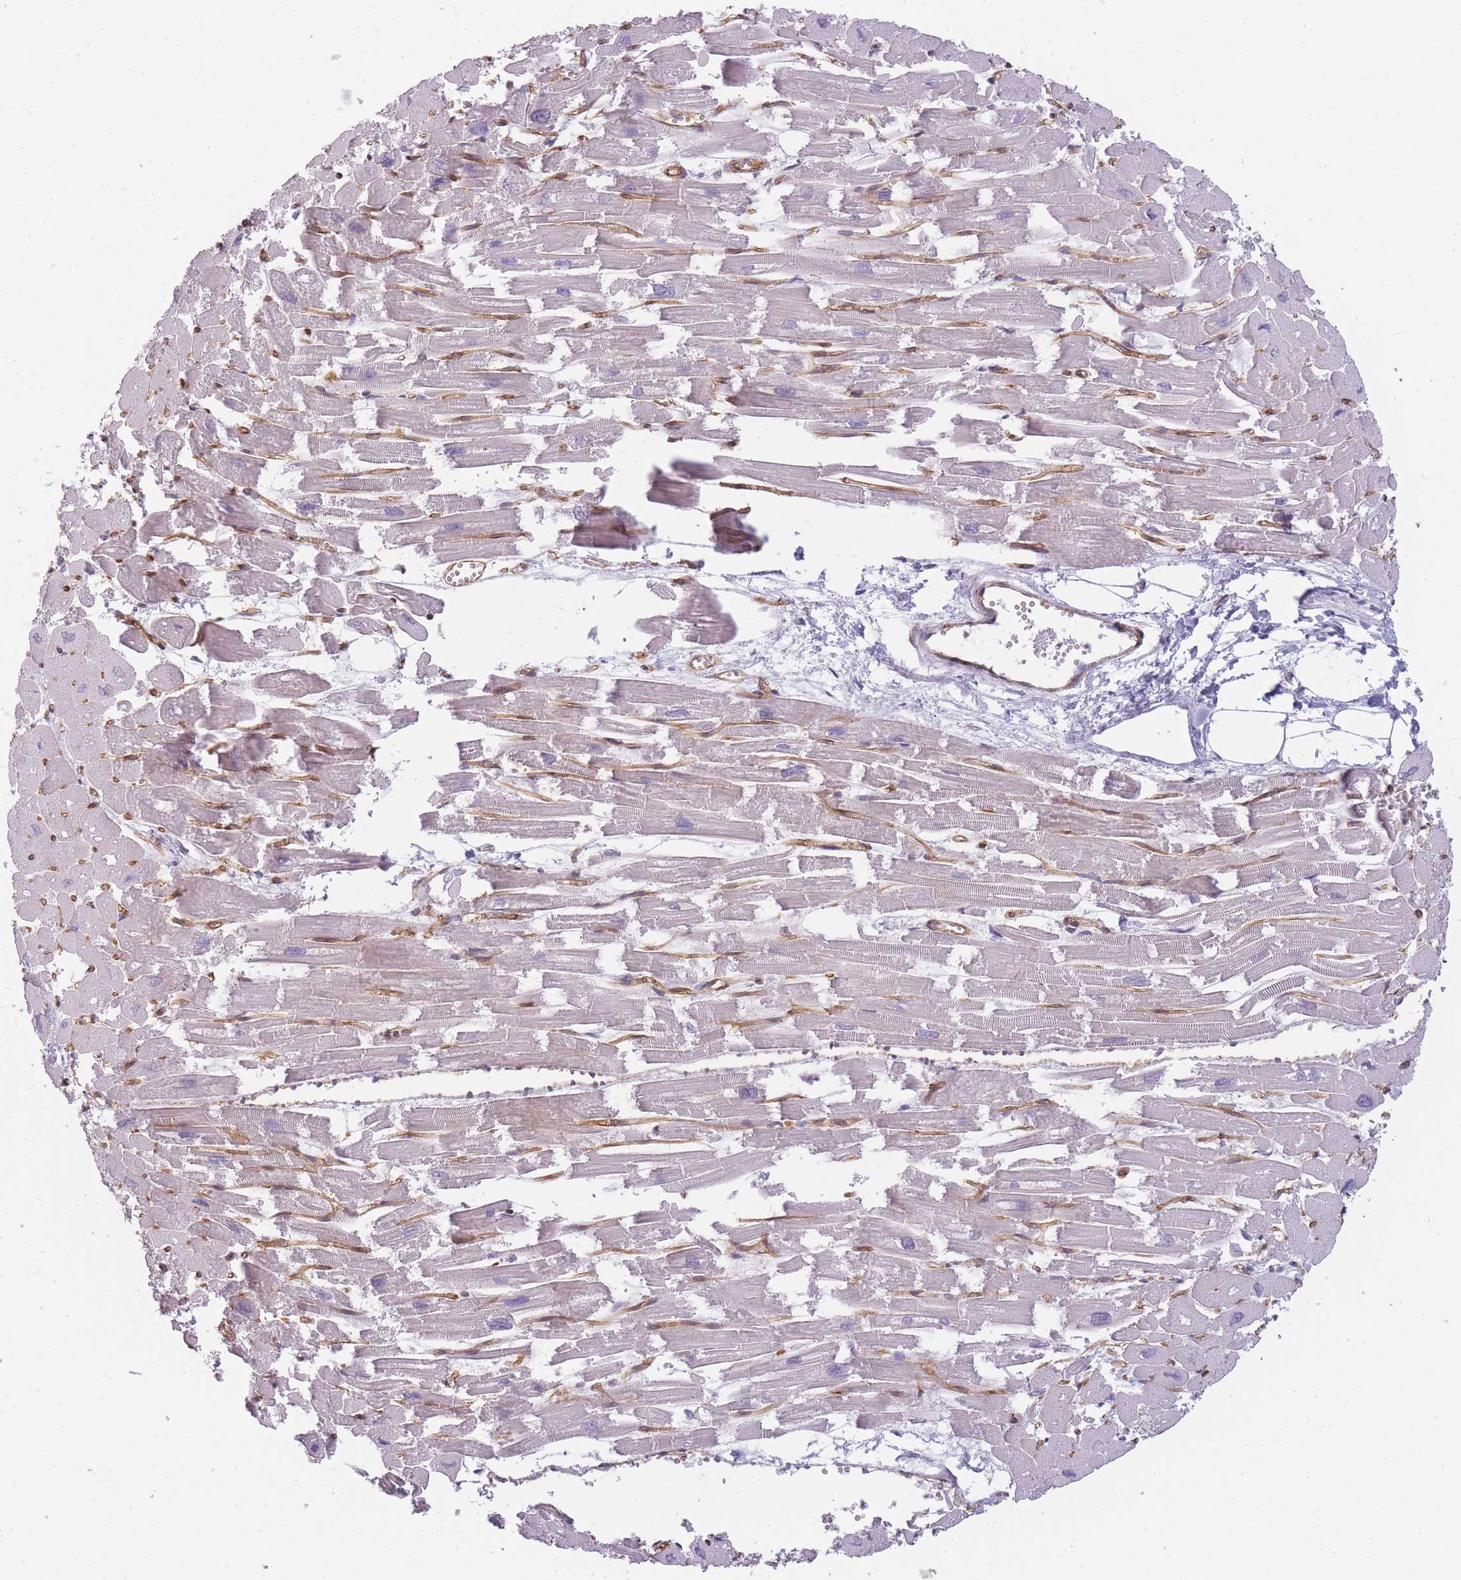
{"staining": {"intensity": "negative", "quantity": "none", "location": "none"}, "tissue": "heart muscle", "cell_type": "Cardiomyocytes", "image_type": "normal", "snomed": [{"axis": "morphology", "description": "Normal tissue, NOS"}, {"axis": "topography", "description": "Heart"}], "caption": "High magnification brightfield microscopy of unremarkable heart muscle stained with DAB (3,3'-diaminobenzidine) (brown) and counterstained with hematoxylin (blue): cardiomyocytes show no significant positivity. (DAB immunohistochemistry visualized using brightfield microscopy, high magnification).", "gene": "OR6B2", "patient": {"sex": "male", "age": 54}}